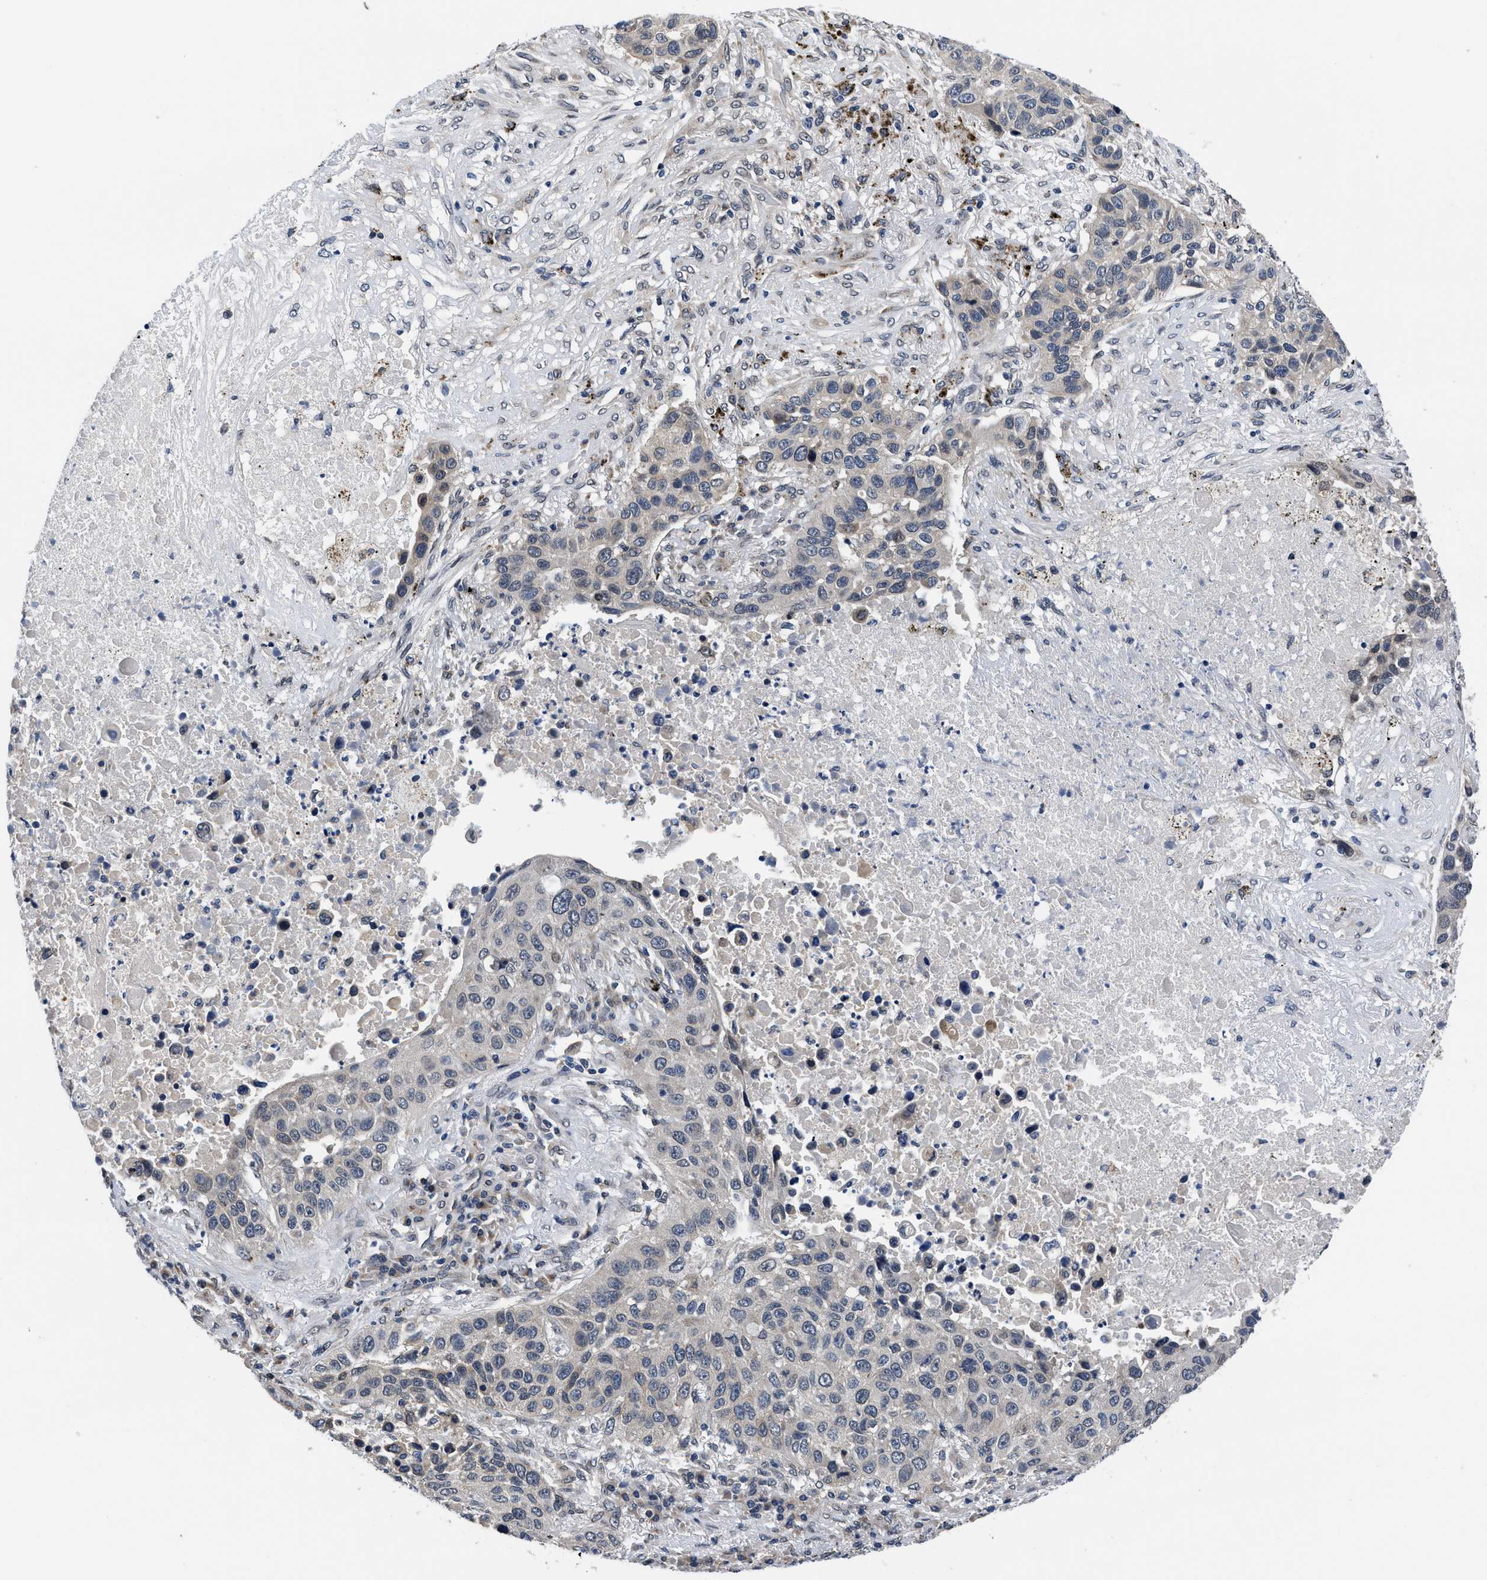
{"staining": {"intensity": "negative", "quantity": "none", "location": "none"}, "tissue": "lung cancer", "cell_type": "Tumor cells", "image_type": "cancer", "snomed": [{"axis": "morphology", "description": "Squamous cell carcinoma, NOS"}, {"axis": "topography", "description": "Lung"}], "caption": "Photomicrograph shows no significant protein expression in tumor cells of lung cancer.", "gene": "SNX10", "patient": {"sex": "male", "age": 57}}